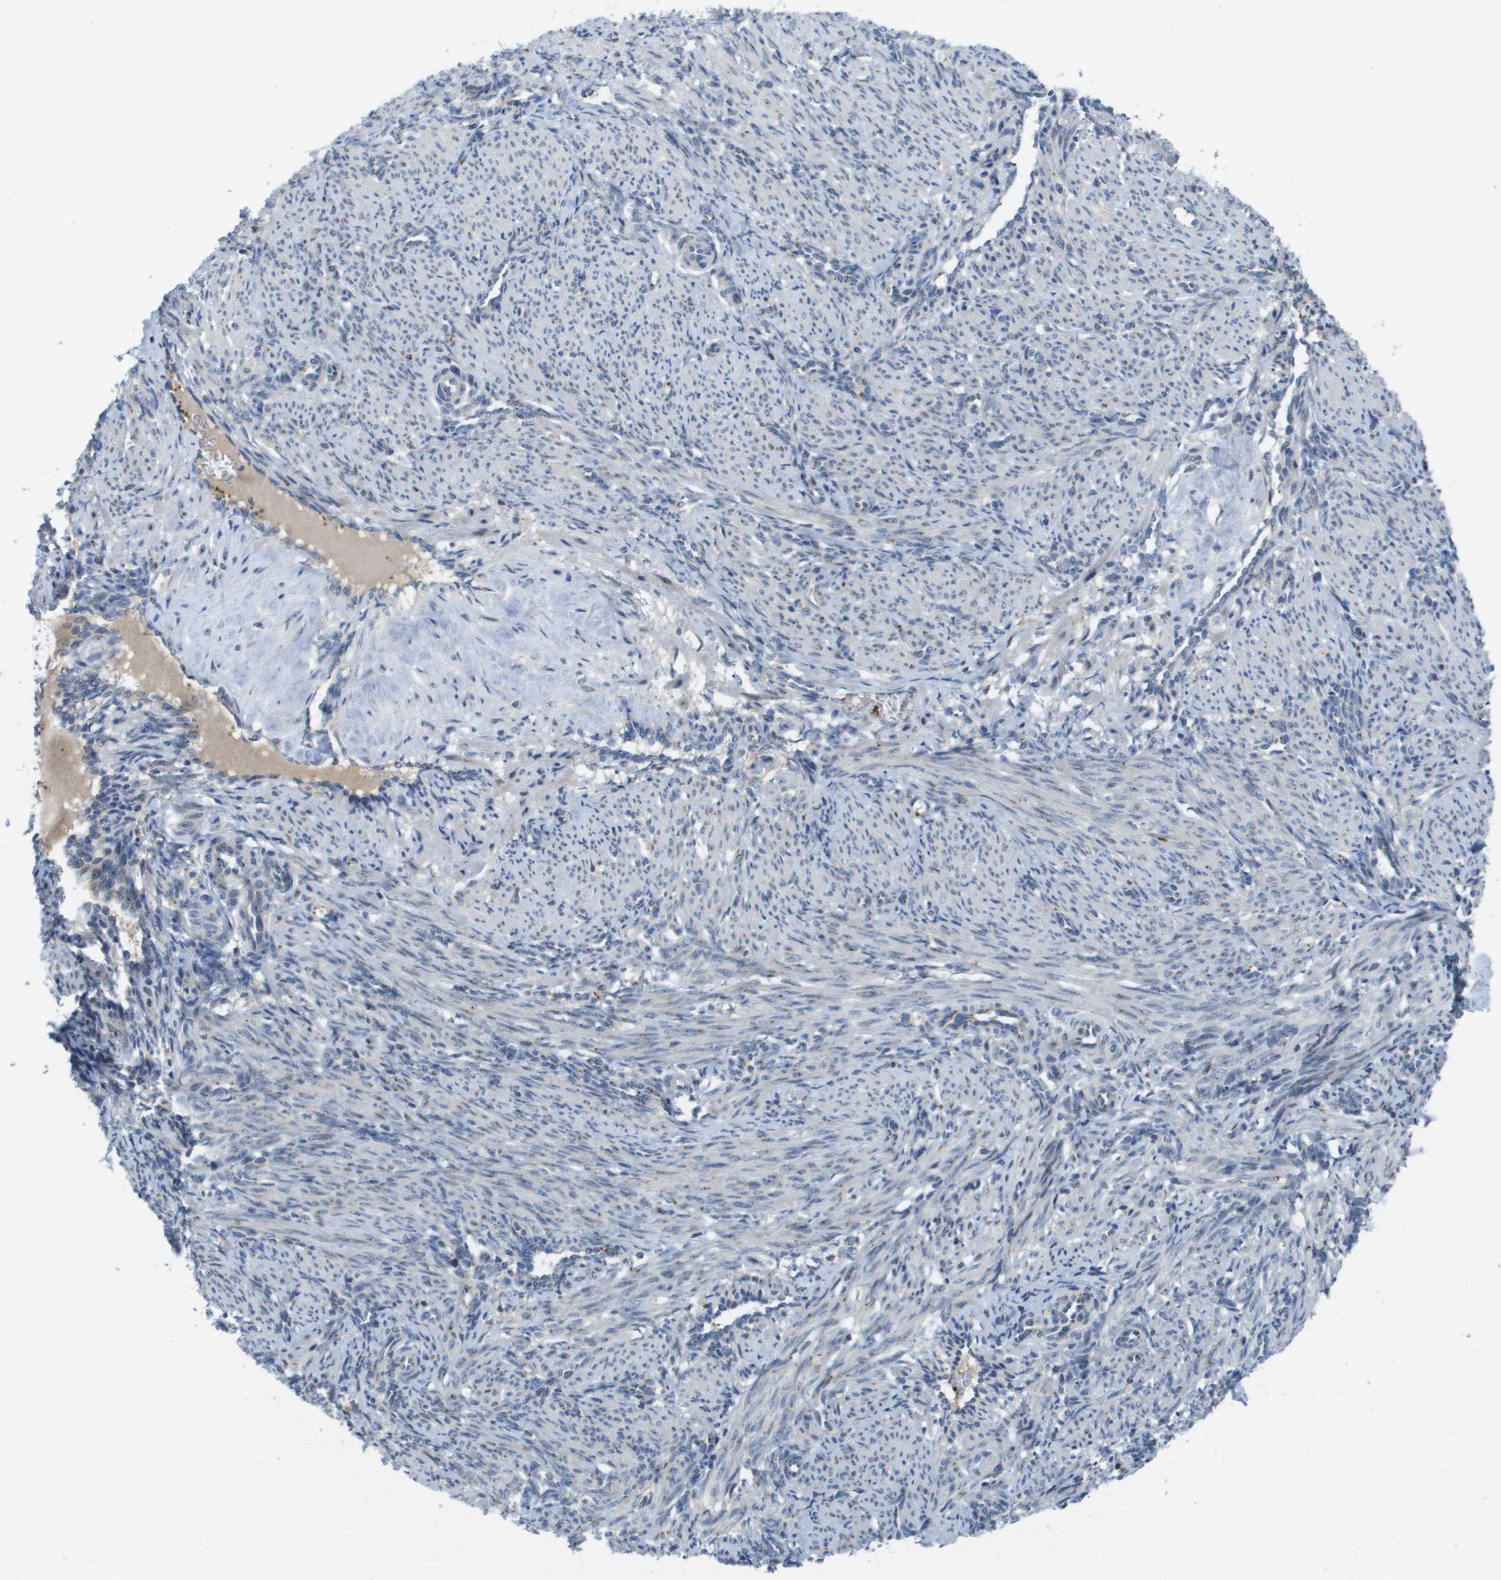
{"staining": {"intensity": "weak", "quantity": "25%-75%", "location": "cytoplasmic/membranous"}, "tissue": "smooth muscle", "cell_type": "Smooth muscle cells", "image_type": "normal", "snomed": [{"axis": "morphology", "description": "Normal tissue, NOS"}, {"axis": "topography", "description": "Endometrium"}], "caption": "Protein staining exhibits weak cytoplasmic/membranous staining in about 25%-75% of smooth muscle cells in normal smooth muscle. (DAB (3,3'-diaminobenzidine) = brown stain, brightfield microscopy at high magnification).", "gene": "QSOX2", "patient": {"sex": "female", "age": 33}}